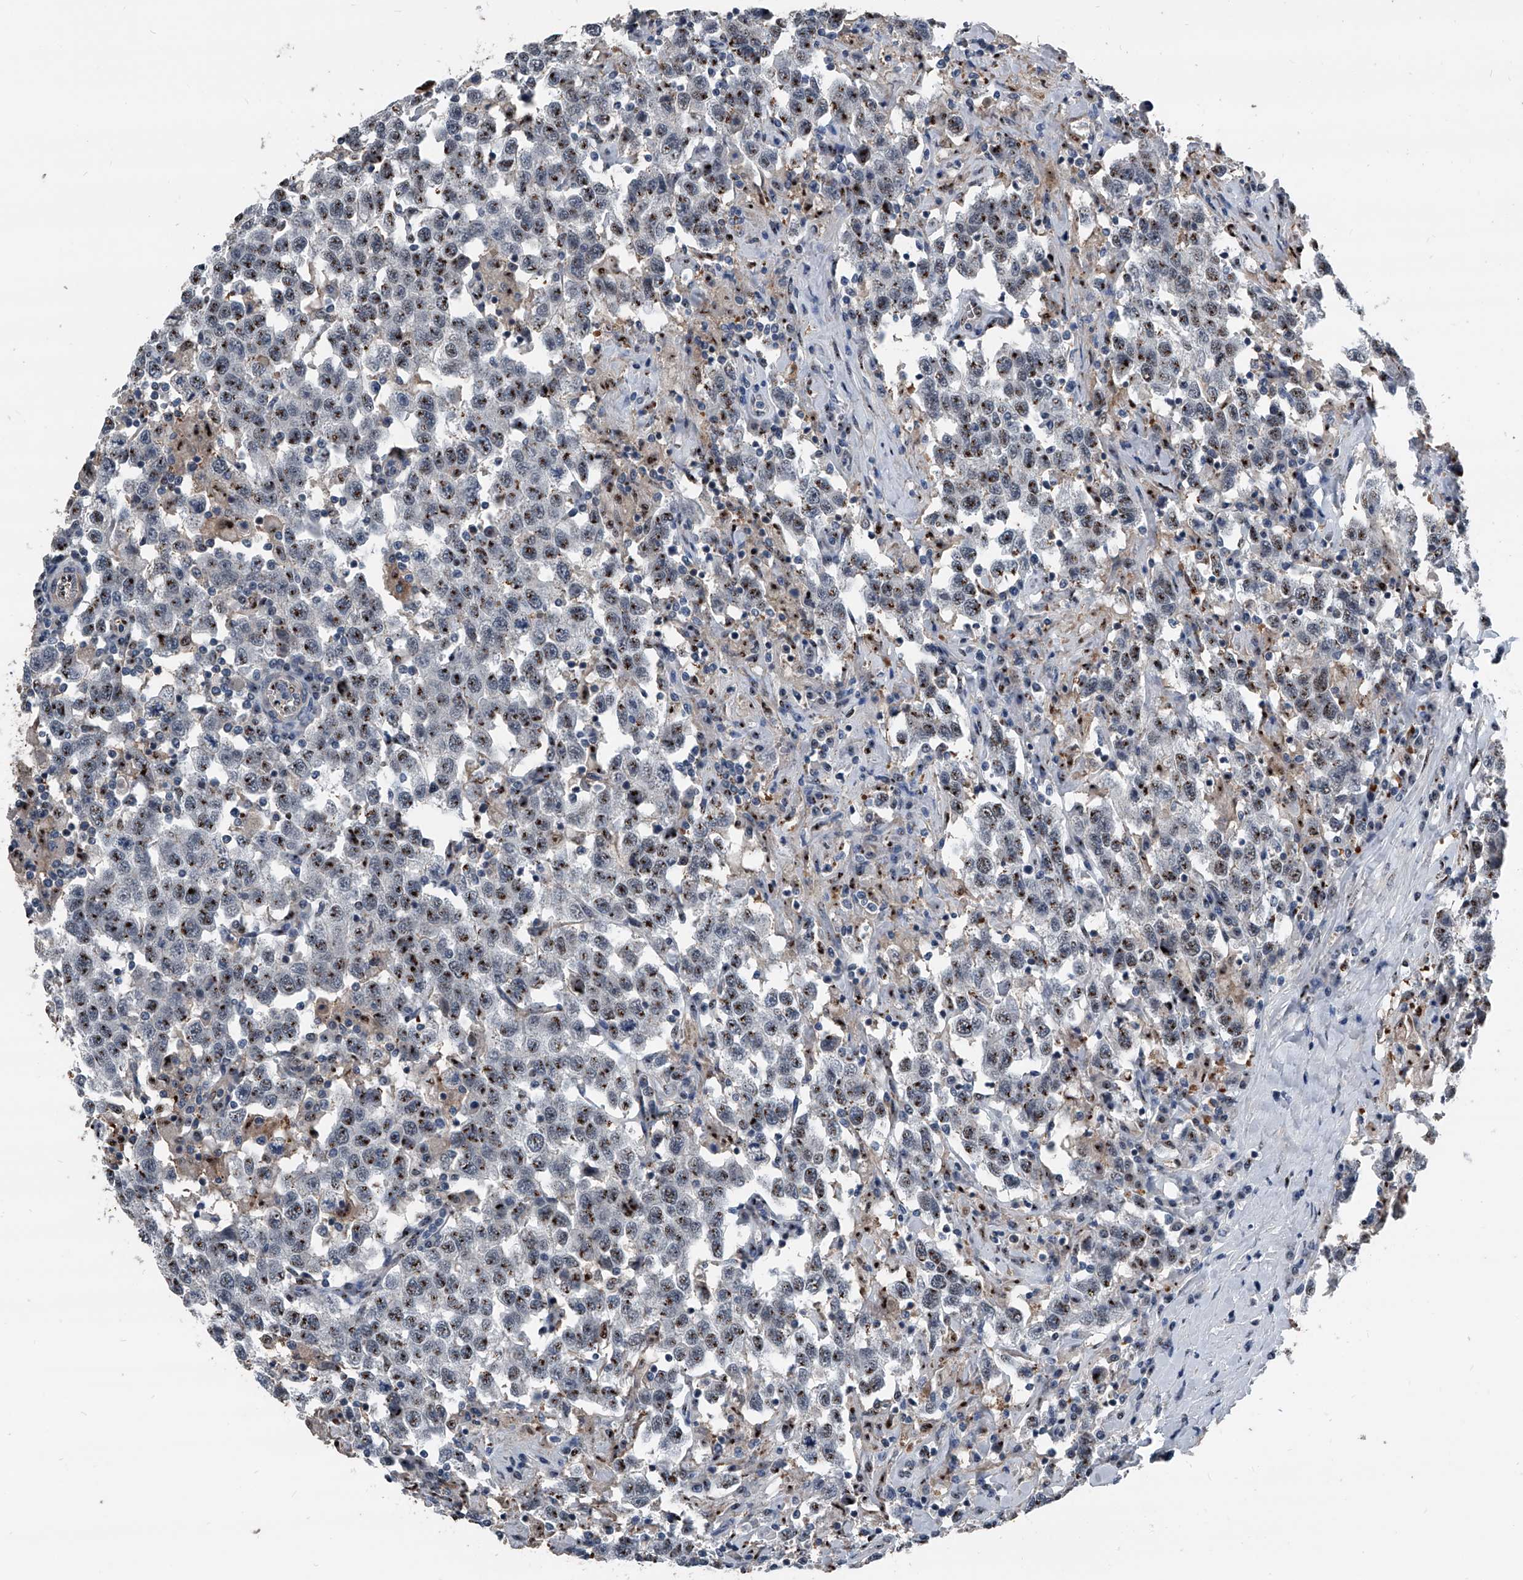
{"staining": {"intensity": "moderate", "quantity": "25%-75%", "location": "nuclear"}, "tissue": "testis cancer", "cell_type": "Tumor cells", "image_type": "cancer", "snomed": [{"axis": "morphology", "description": "Seminoma, NOS"}, {"axis": "topography", "description": "Testis"}], "caption": "An immunohistochemistry image of neoplastic tissue is shown. Protein staining in brown labels moderate nuclear positivity in testis cancer within tumor cells. The staining is performed using DAB brown chromogen to label protein expression. The nuclei are counter-stained blue using hematoxylin.", "gene": "MEN1", "patient": {"sex": "male", "age": 41}}